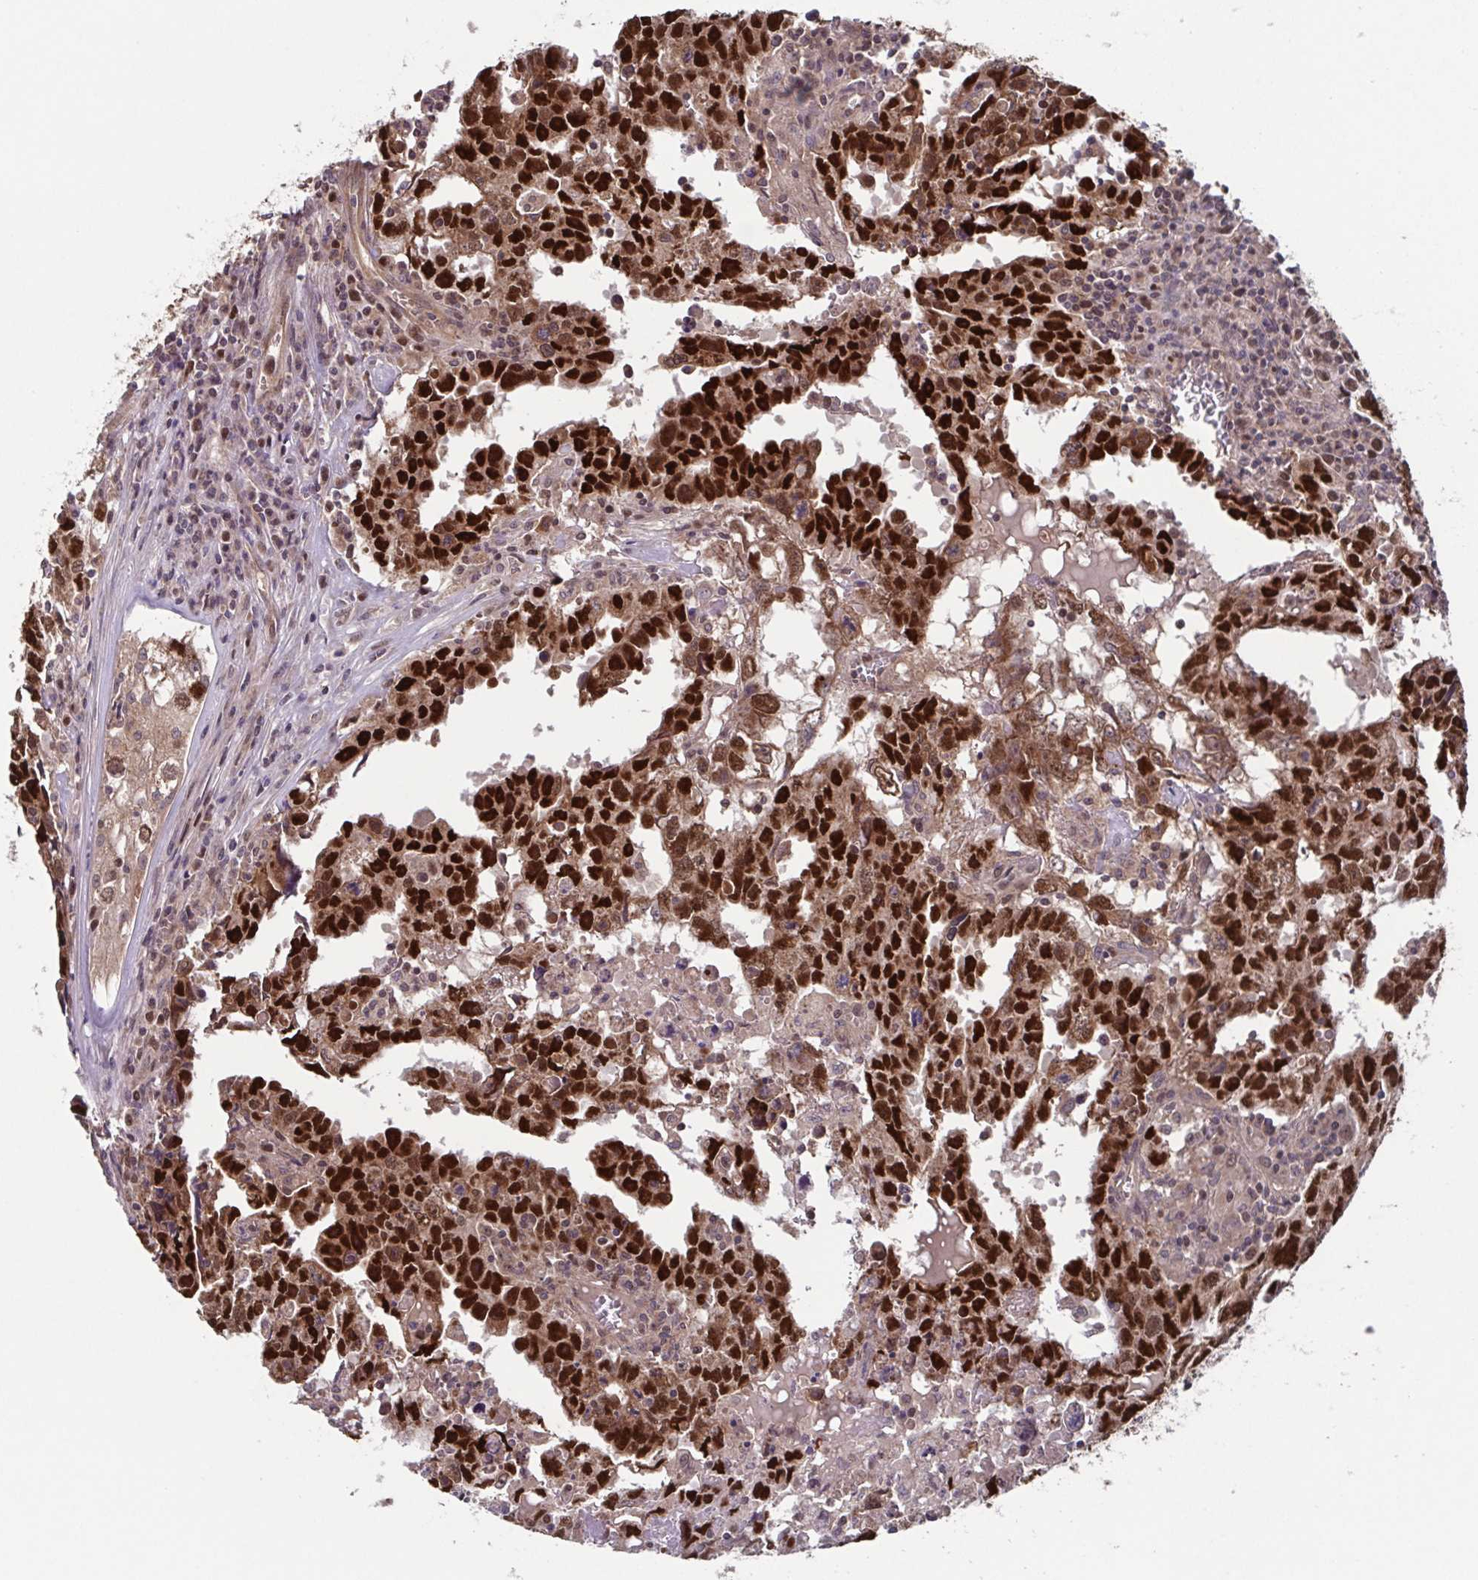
{"staining": {"intensity": "strong", "quantity": ">75%", "location": "nuclear"}, "tissue": "testis cancer", "cell_type": "Tumor cells", "image_type": "cancer", "snomed": [{"axis": "morphology", "description": "Carcinoma, Embryonal, NOS"}, {"axis": "topography", "description": "Testis"}], "caption": "Immunohistochemical staining of human testis cancer exhibits high levels of strong nuclear protein staining in approximately >75% of tumor cells.", "gene": "TTC19", "patient": {"sex": "male", "age": 22}}